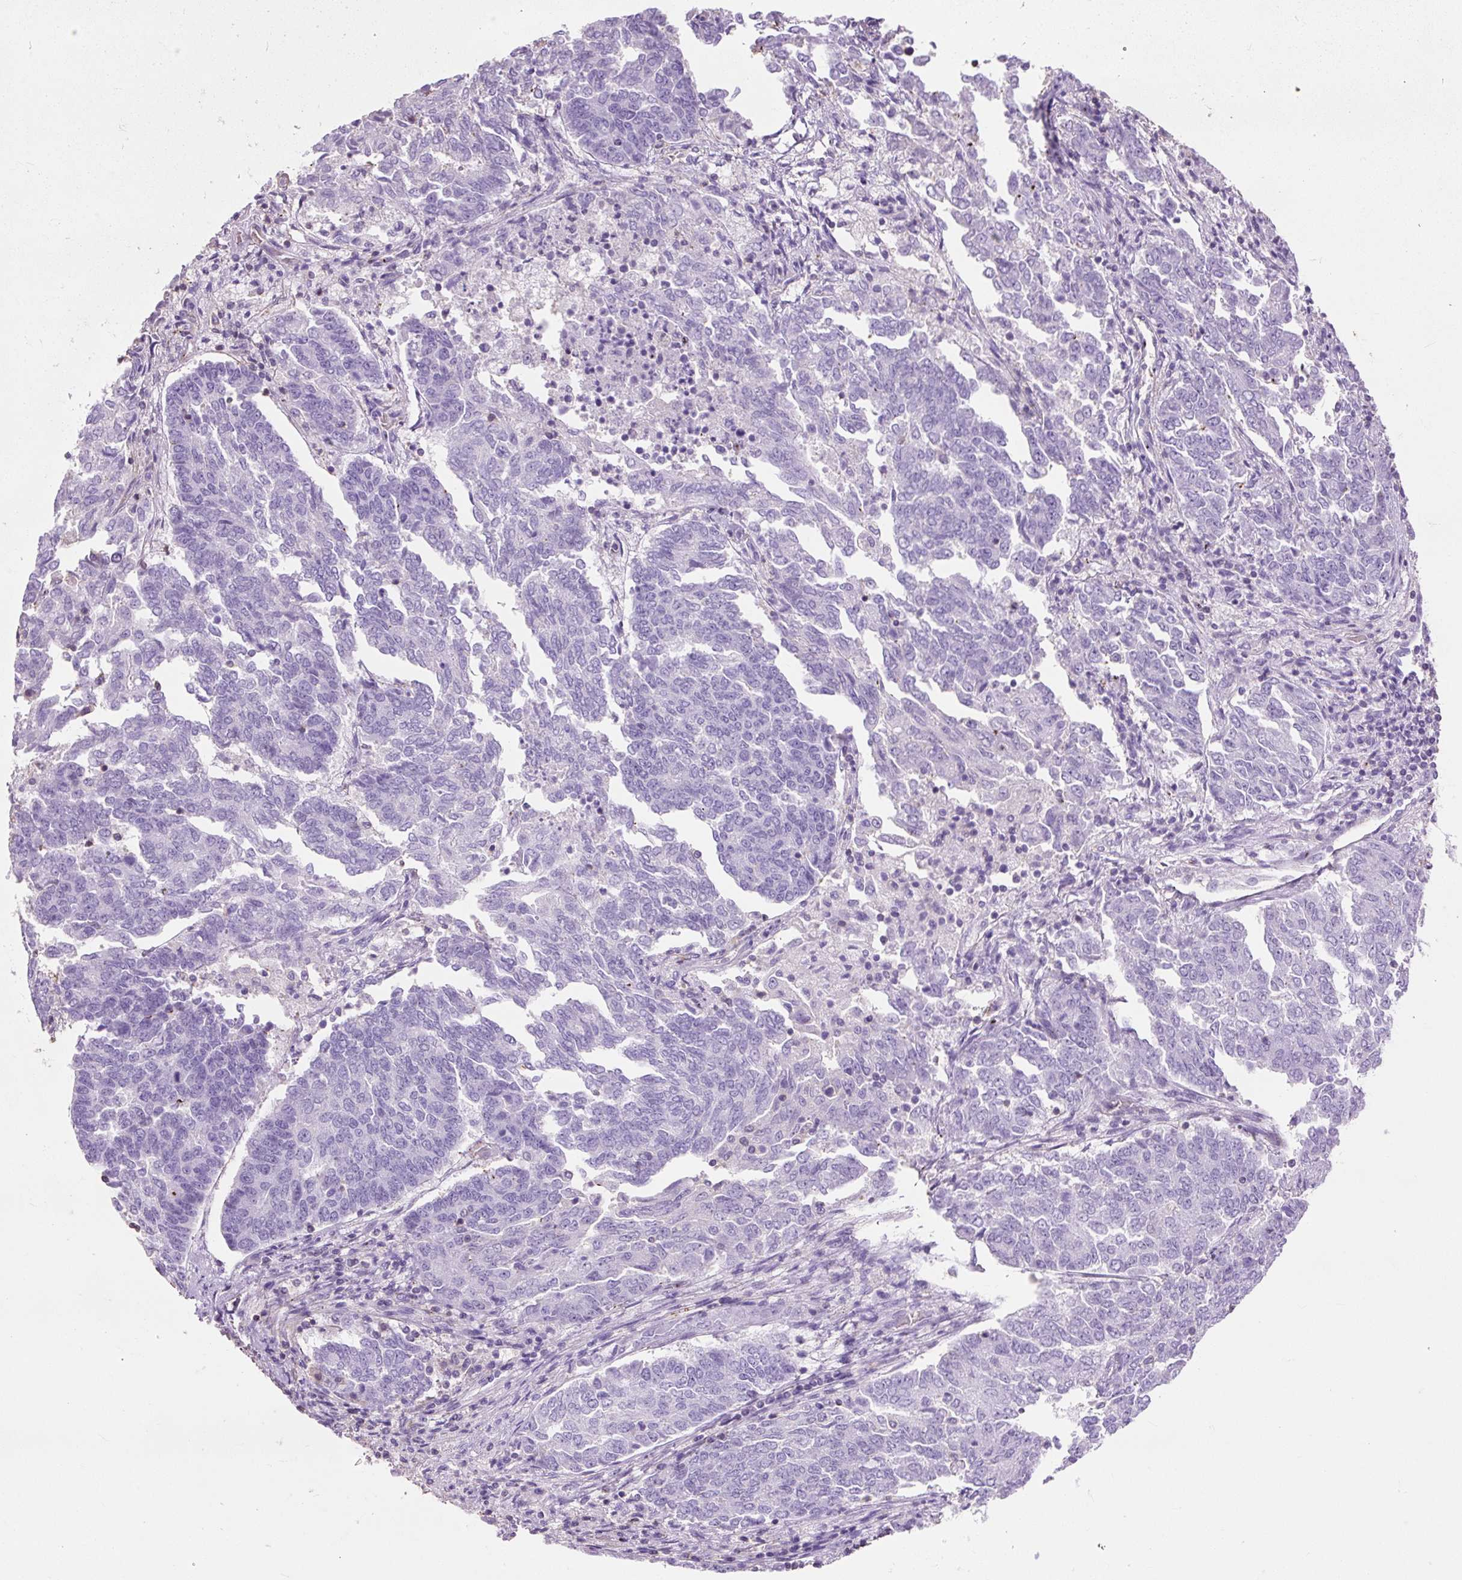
{"staining": {"intensity": "negative", "quantity": "none", "location": "none"}, "tissue": "endometrial cancer", "cell_type": "Tumor cells", "image_type": "cancer", "snomed": [{"axis": "morphology", "description": "Adenocarcinoma, NOS"}, {"axis": "topography", "description": "Endometrium"}], "caption": "Endometrial cancer (adenocarcinoma) was stained to show a protein in brown. There is no significant expression in tumor cells.", "gene": "OR10A7", "patient": {"sex": "female", "age": 80}}